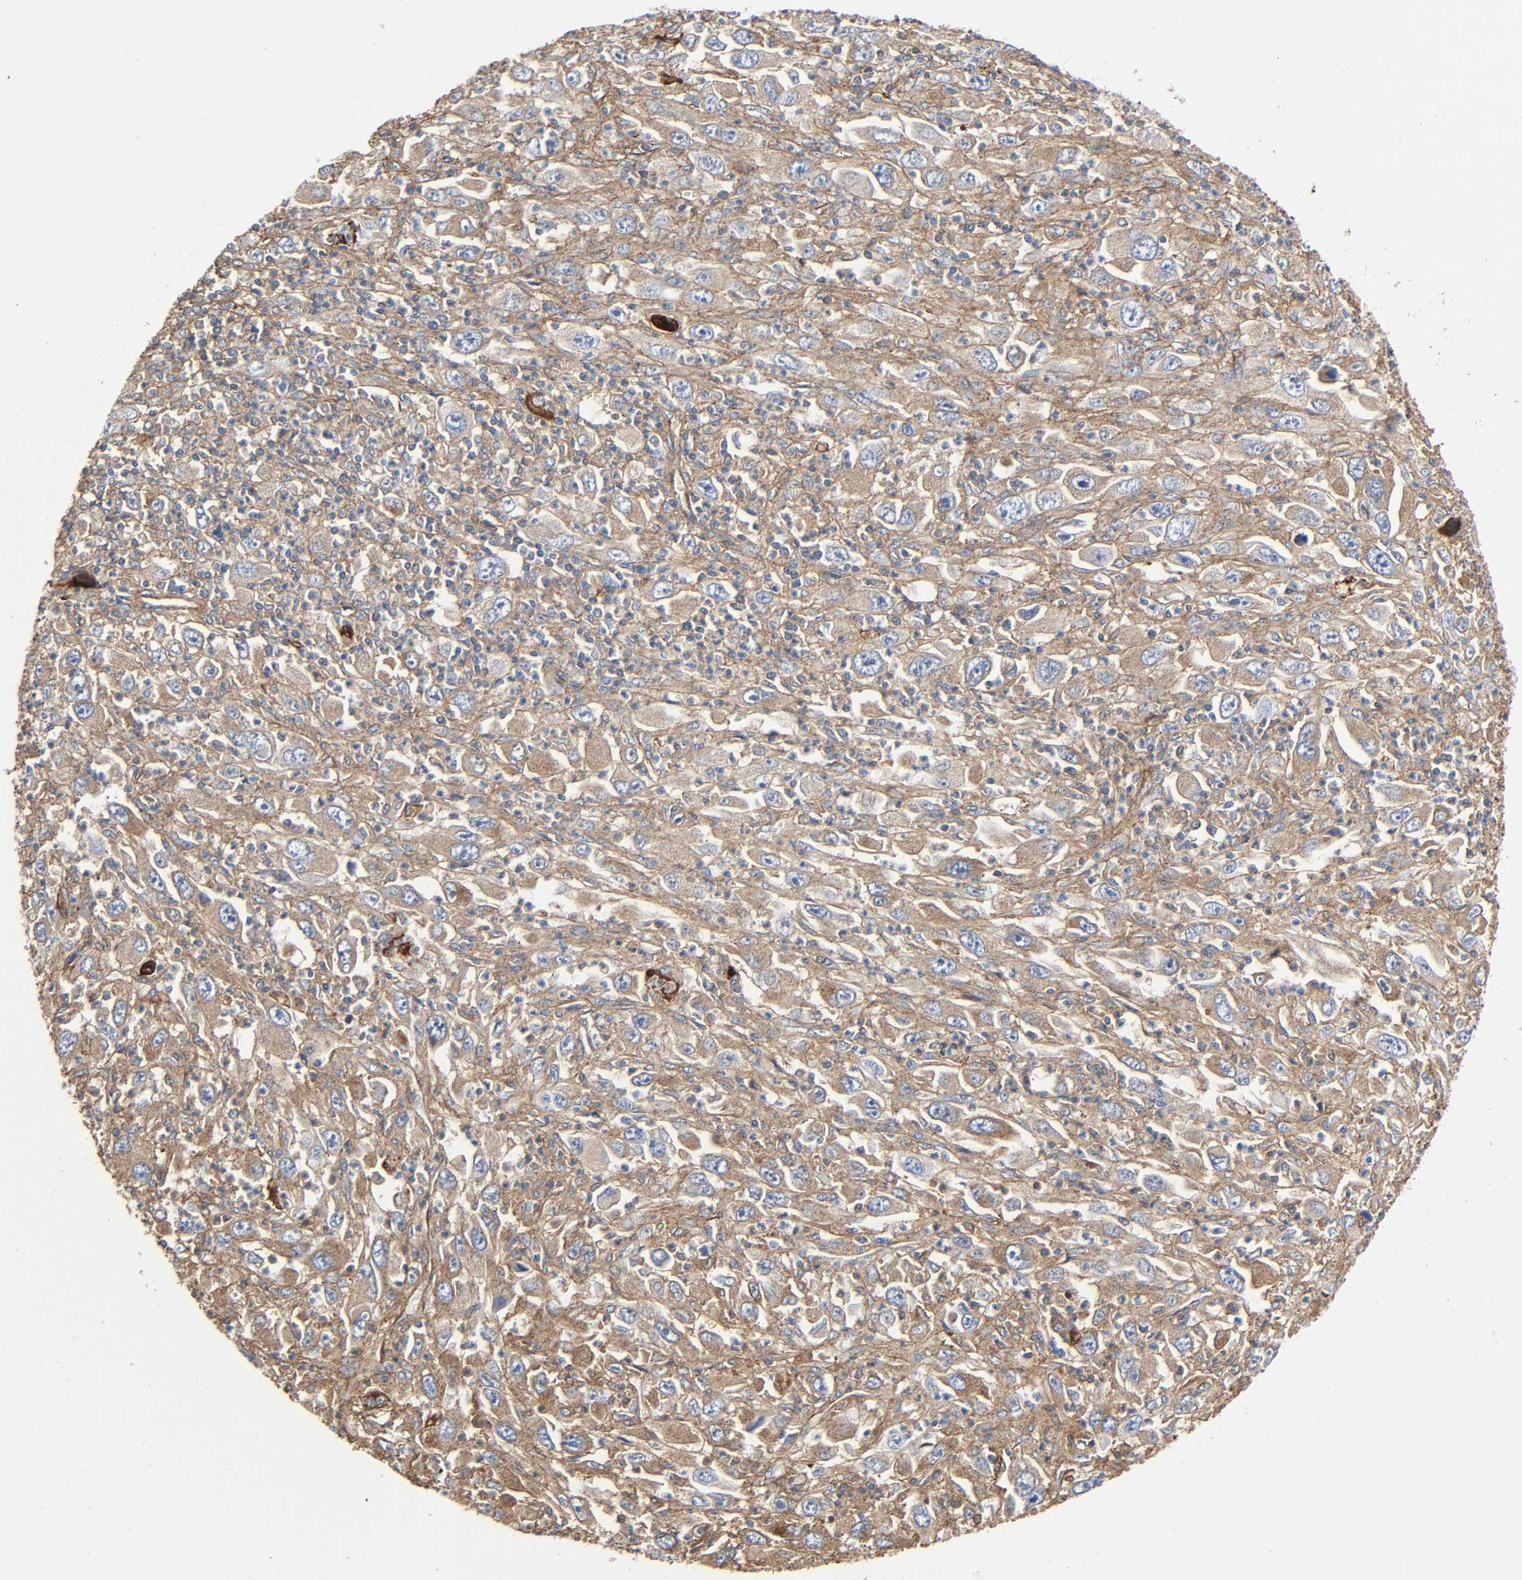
{"staining": {"intensity": "weak", "quantity": ">75%", "location": "cytoplasmic/membranous"}, "tissue": "melanoma", "cell_type": "Tumor cells", "image_type": "cancer", "snomed": [{"axis": "morphology", "description": "Malignant melanoma, Metastatic site"}, {"axis": "topography", "description": "Skin"}], "caption": "IHC image of melanoma stained for a protein (brown), which displays low levels of weak cytoplasmic/membranous expression in about >75% of tumor cells.", "gene": "C3", "patient": {"sex": "female", "age": 56}}